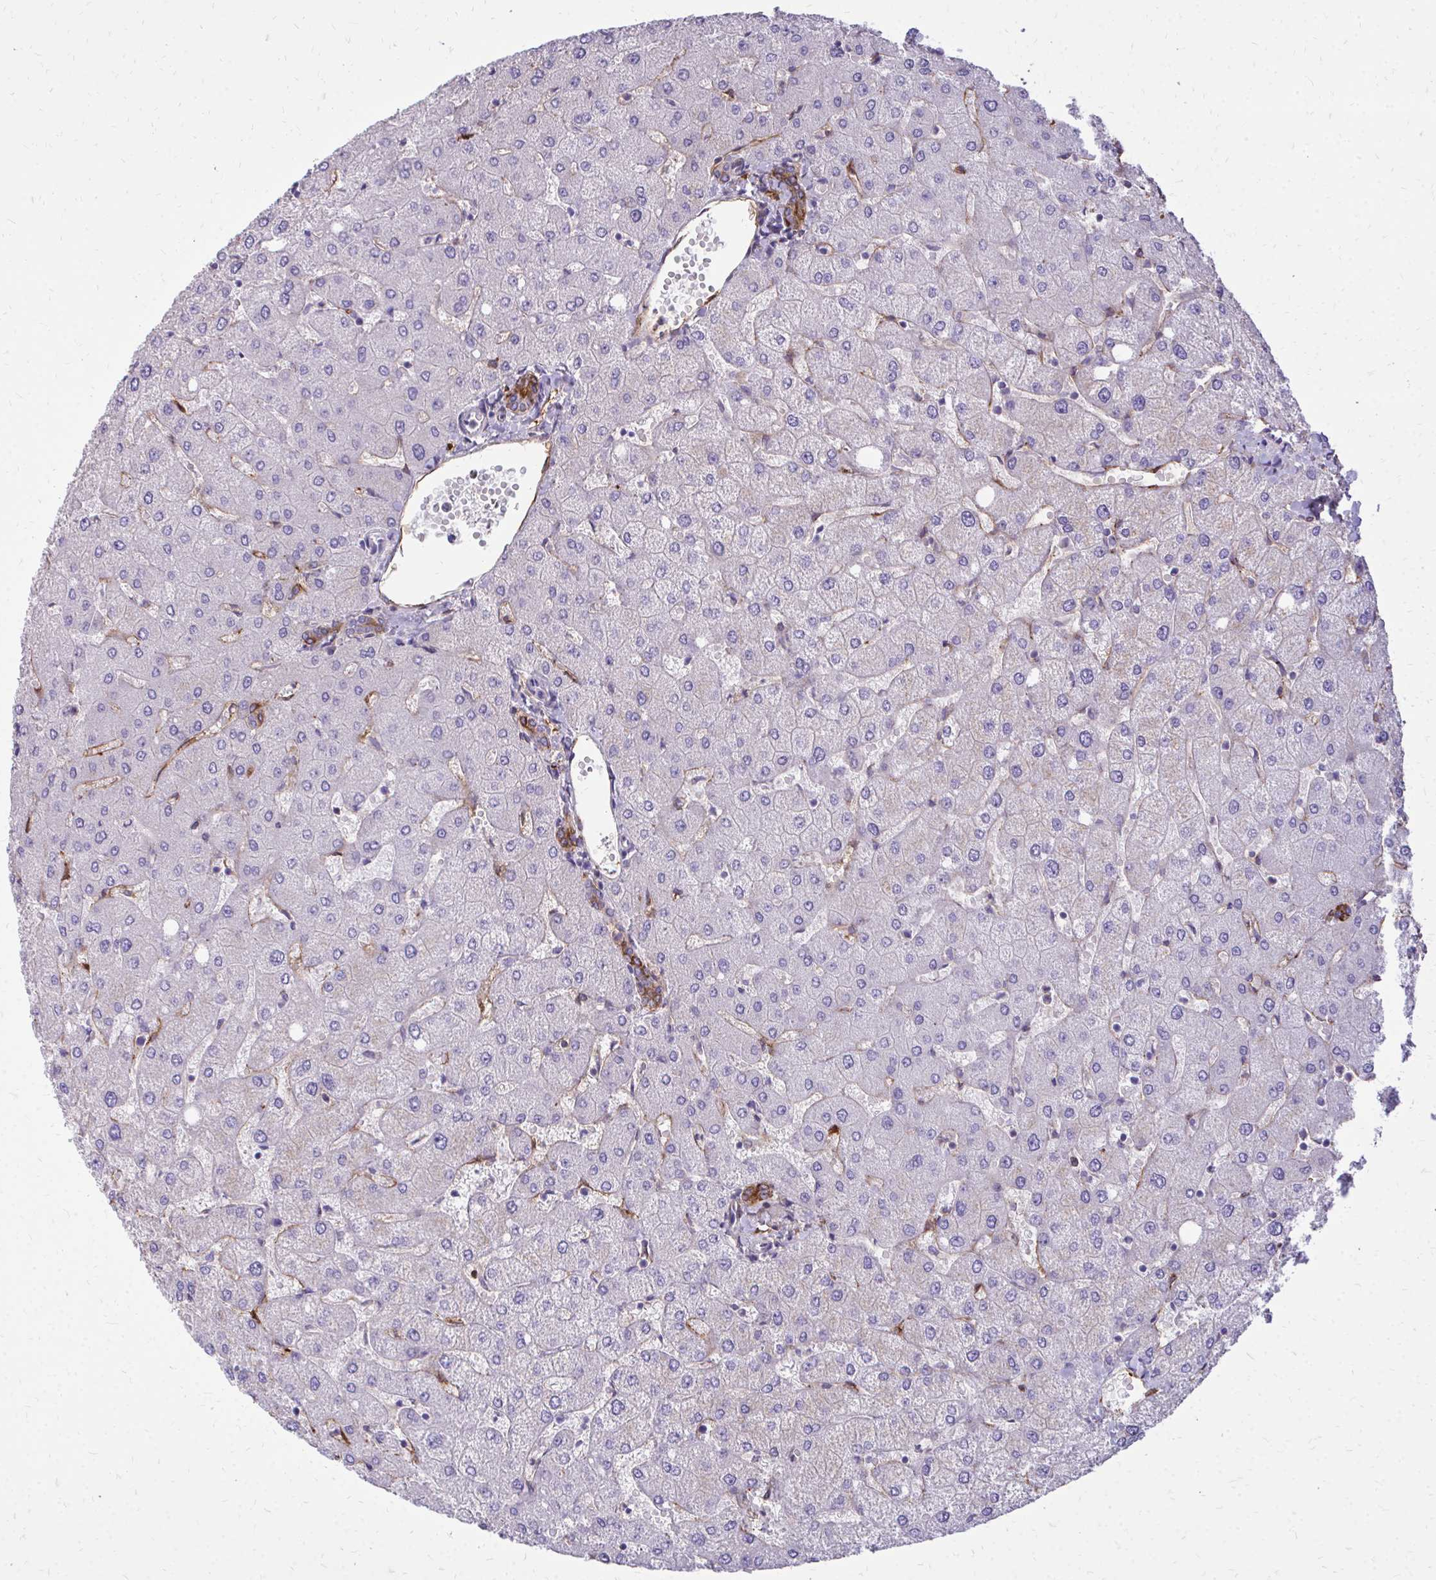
{"staining": {"intensity": "strong", "quantity": ">75%", "location": "cytoplasmic/membranous"}, "tissue": "liver", "cell_type": "Cholangiocytes", "image_type": "normal", "snomed": [{"axis": "morphology", "description": "Normal tissue, NOS"}, {"axis": "topography", "description": "Liver"}], "caption": "Liver stained with IHC displays strong cytoplasmic/membranous staining in approximately >75% of cholangiocytes.", "gene": "MARCKSL1", "patient": {"sex": "female", "age": 54}}